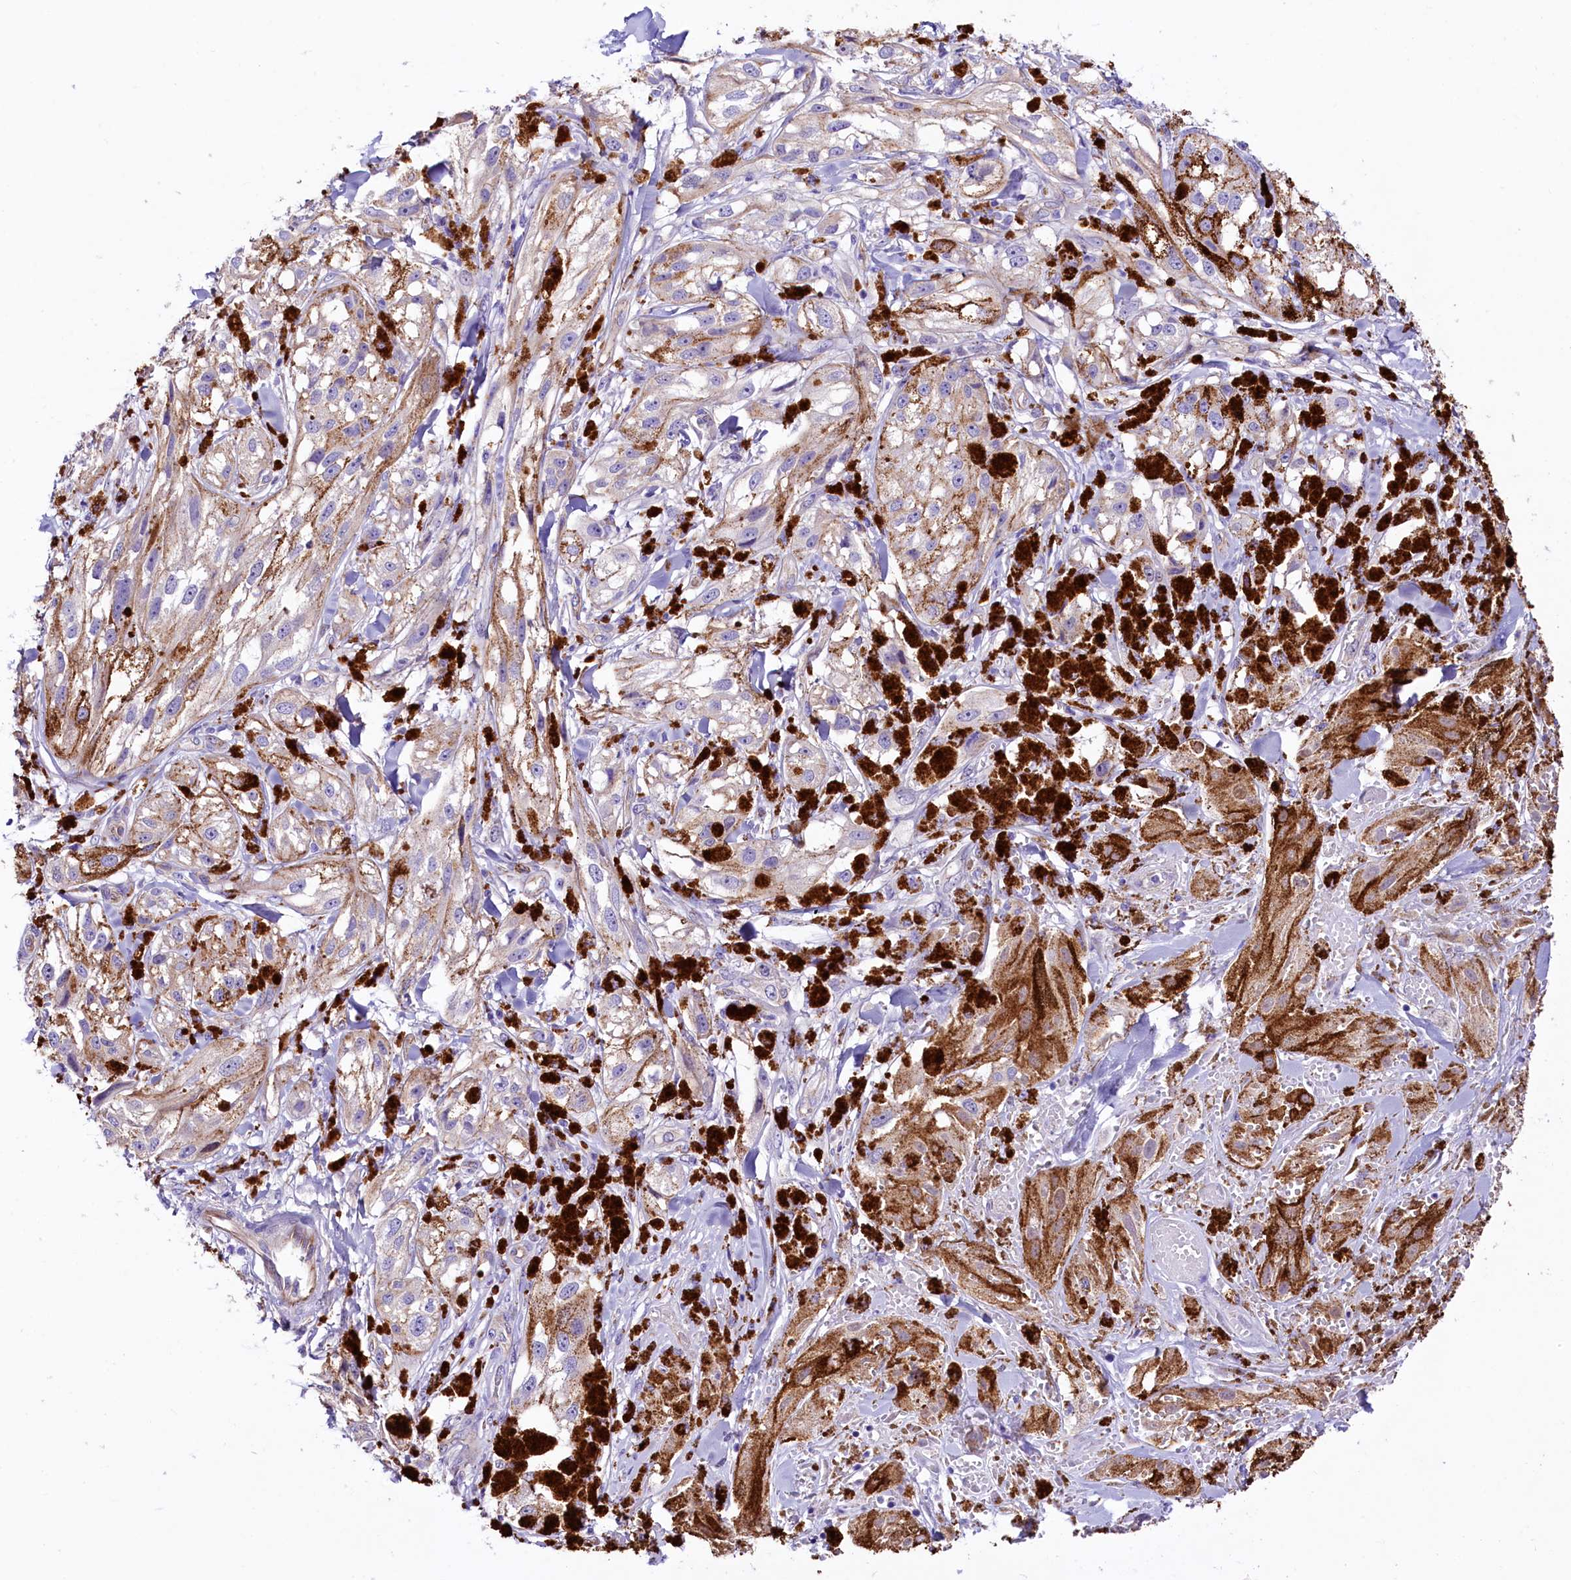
{"staining": {"intensity": "negative", "quantity": "none", "location": "none"}, "tissue": "melanoma", "cell_type": "Tumor cells", "image_type": "cancer", "snomed": [{"axis": "morphology", "description": "Malignant melanoma, NOS"}, {"axis": "topography", "description": "Skin"}], "caption": "An immunohistochemistry image of malignant melanoma is shown. There is no staining in tumor cells of malignant melanoma.", "gene": "SLF1", "patient": {"sex": "male", "age": 88}}